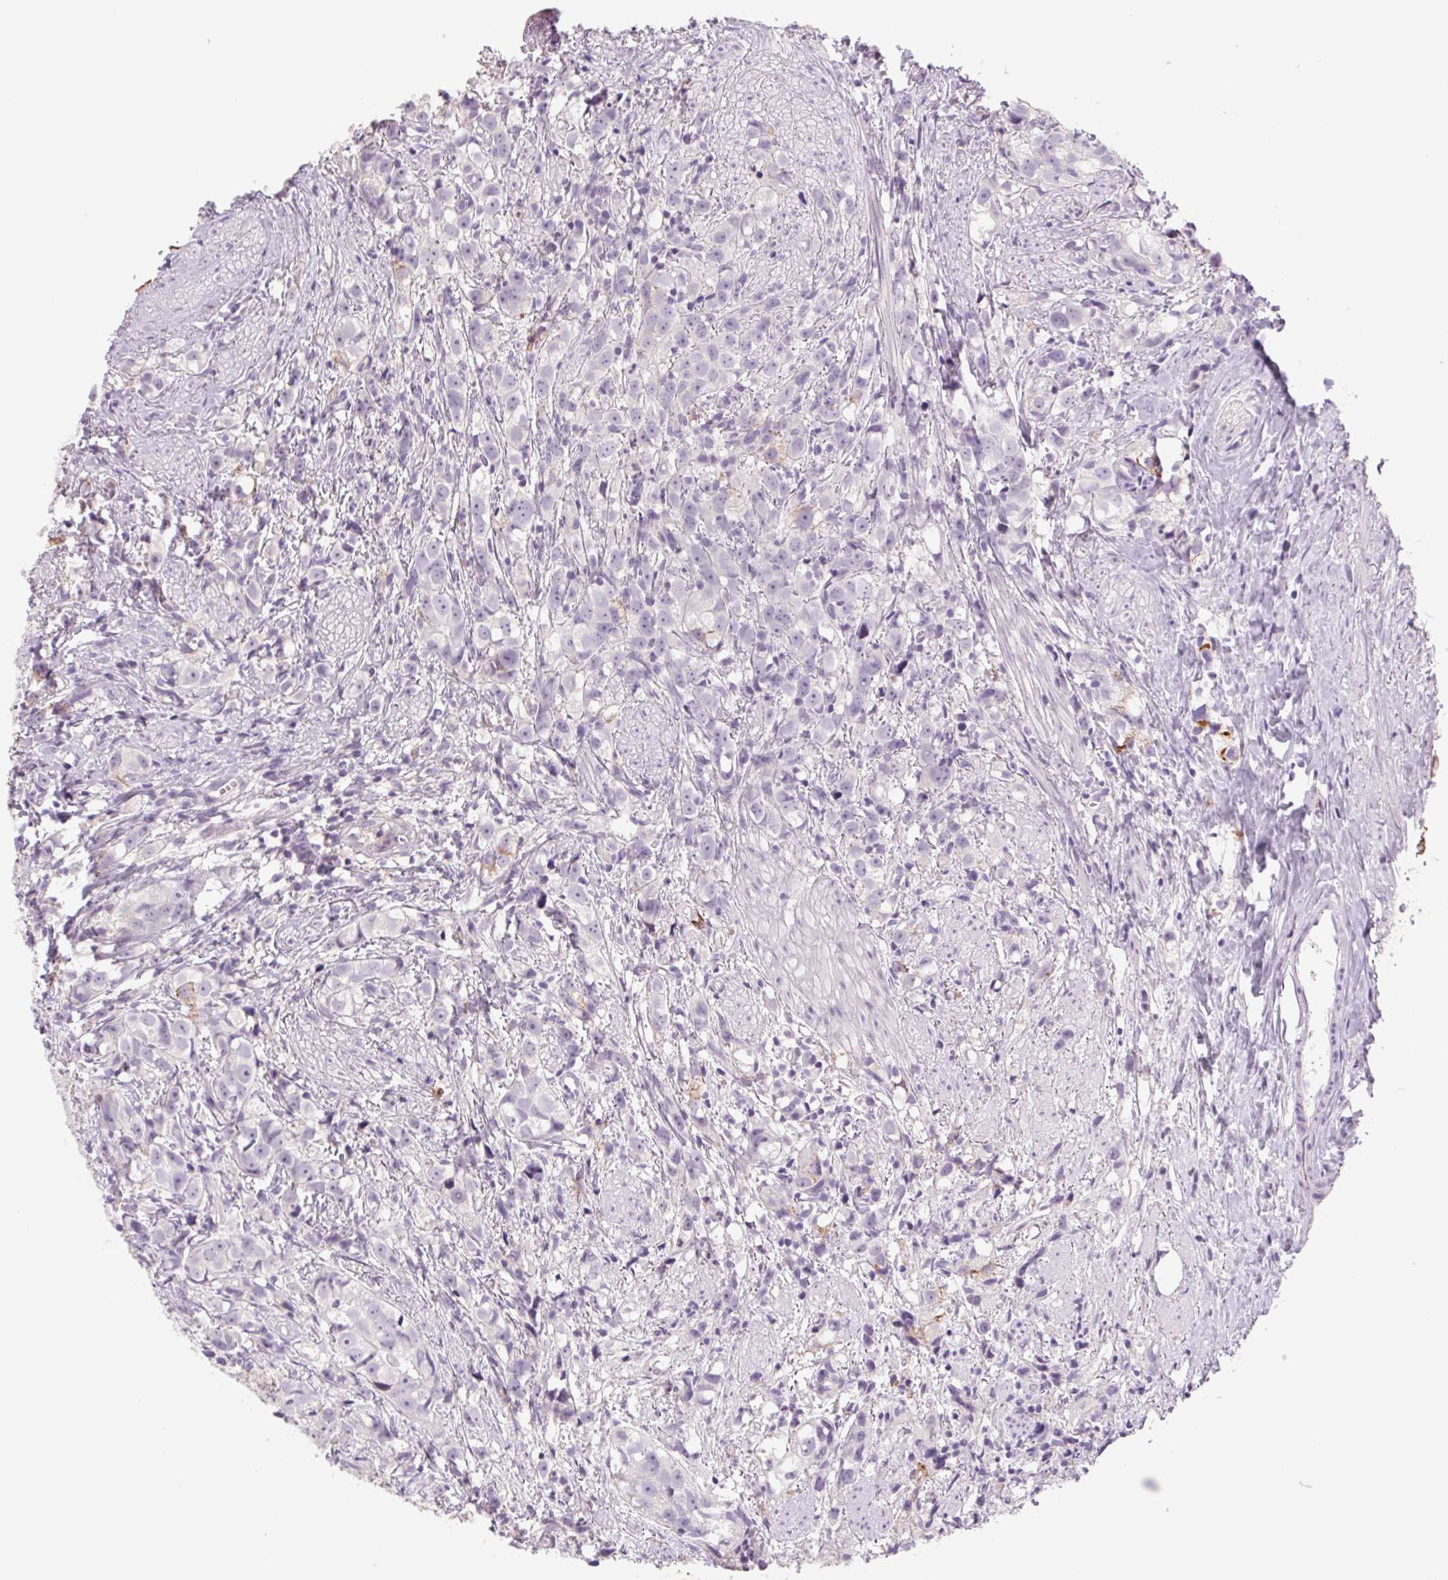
{"staining": {"intensity": "negative", "quantity": "none", "location": "none"}, "tissue": "prostate cancer", "cell_type": "Tumor cells", "image_type": "cancer", "snomed": [{"axis": "morphology", "description": "Adenocarcinoma, High grade"}, {"axis": "topography", "description": "Prostate"}], "caption": "This is an immunohistochemistry (IHC) photomicrograph of prostate cancer (high-grade adenocarcinoma). There is no staining in tumor cells.", "gene": "KRT1", "patient": {"sex": "male", "age": 68}}